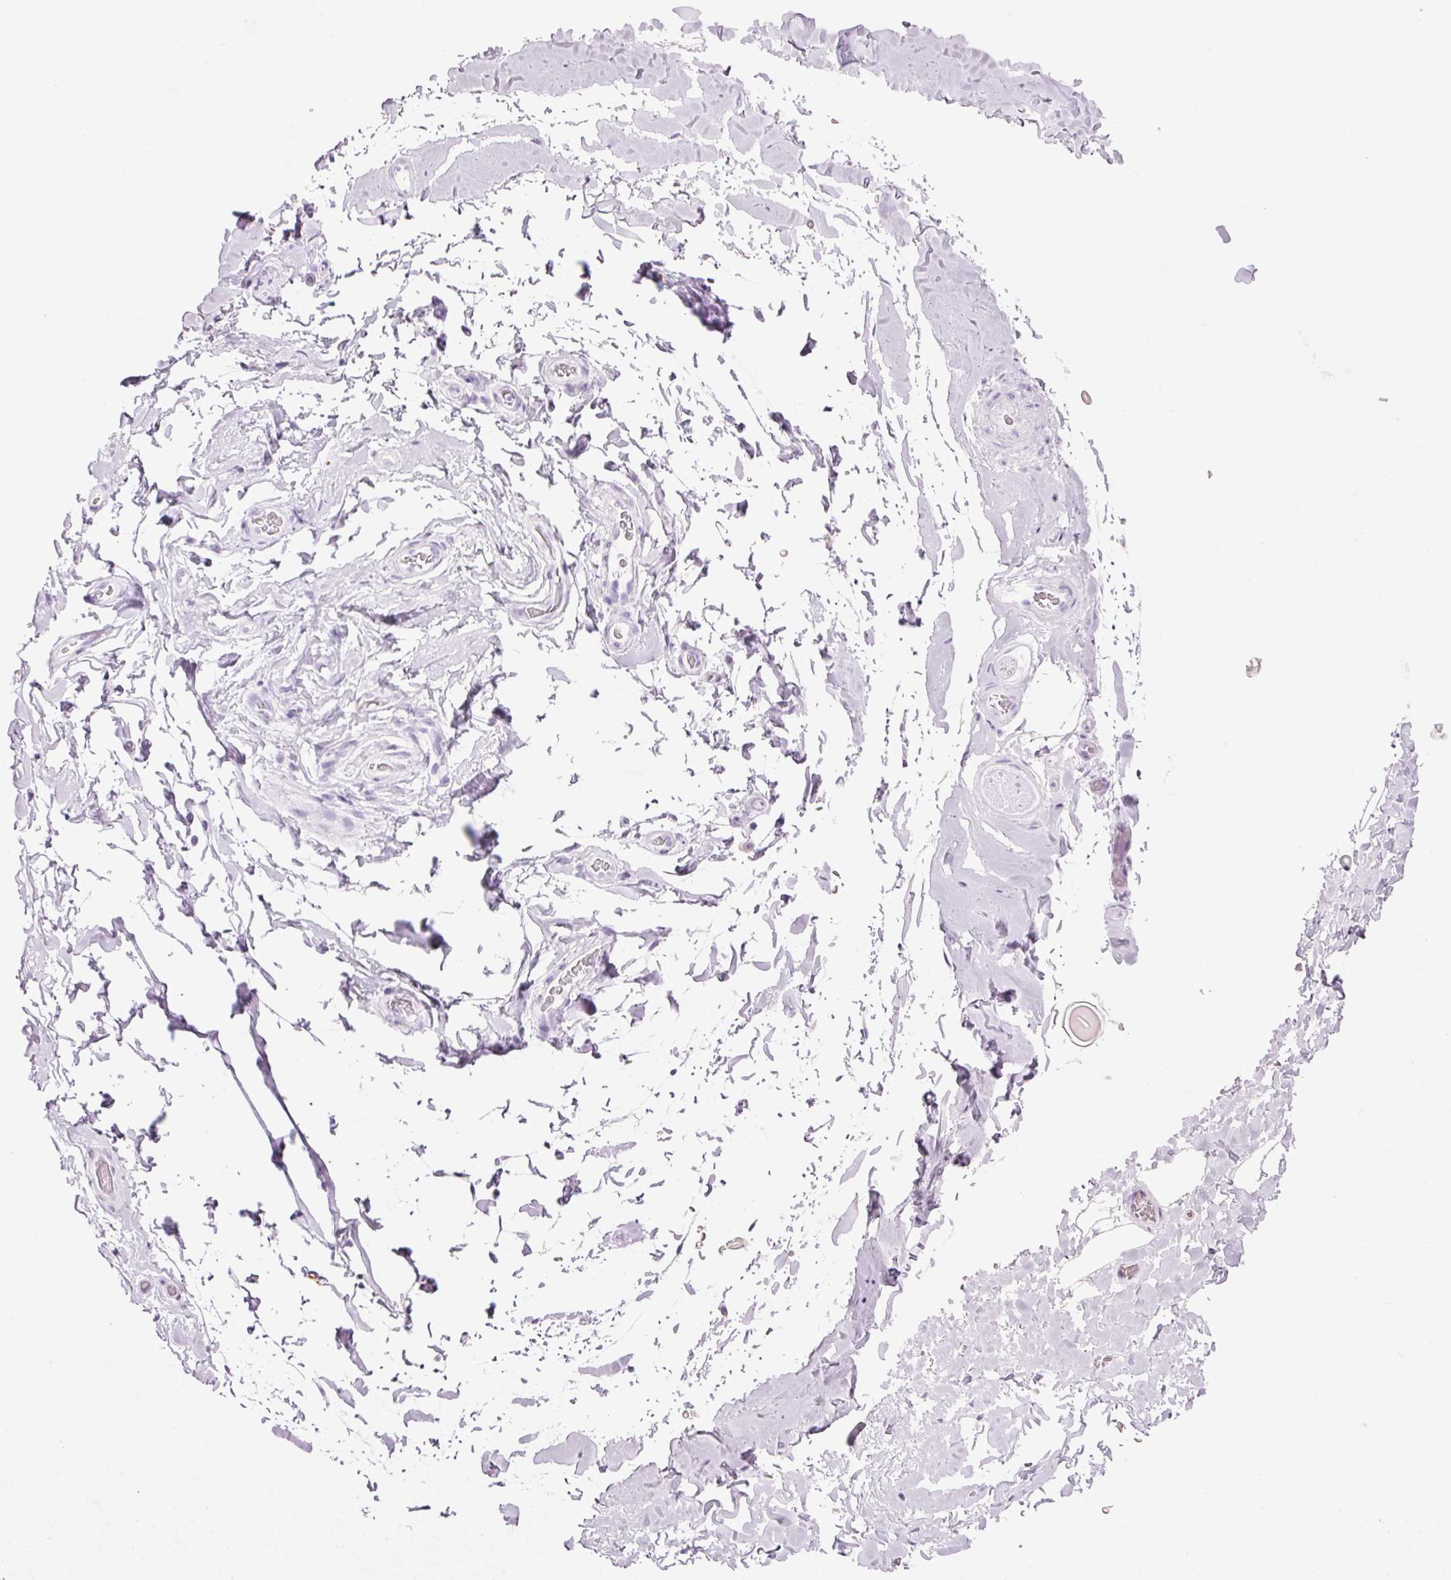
{"staining": {"intensity": "negative", "quantity": "none", "location": "none"}, "tissue": "adipose tissue", "cell_type": "Adipocytes", "image_type": "normal", "snomed": [{"axis": "morphology", "description": "Normal tissue, NOS"}, {"axis": "topography", "description": "Vascular tissue"}, {"axis": "topography", "description": "Peripheral nerve tissue"}], "caption": "This is a image of immunohistochemistry staining of normal adipose tissue, which shows no positivity in adipocytes.", "gene": "LYZ", "patient": {"sex": "male", "age": 41}}